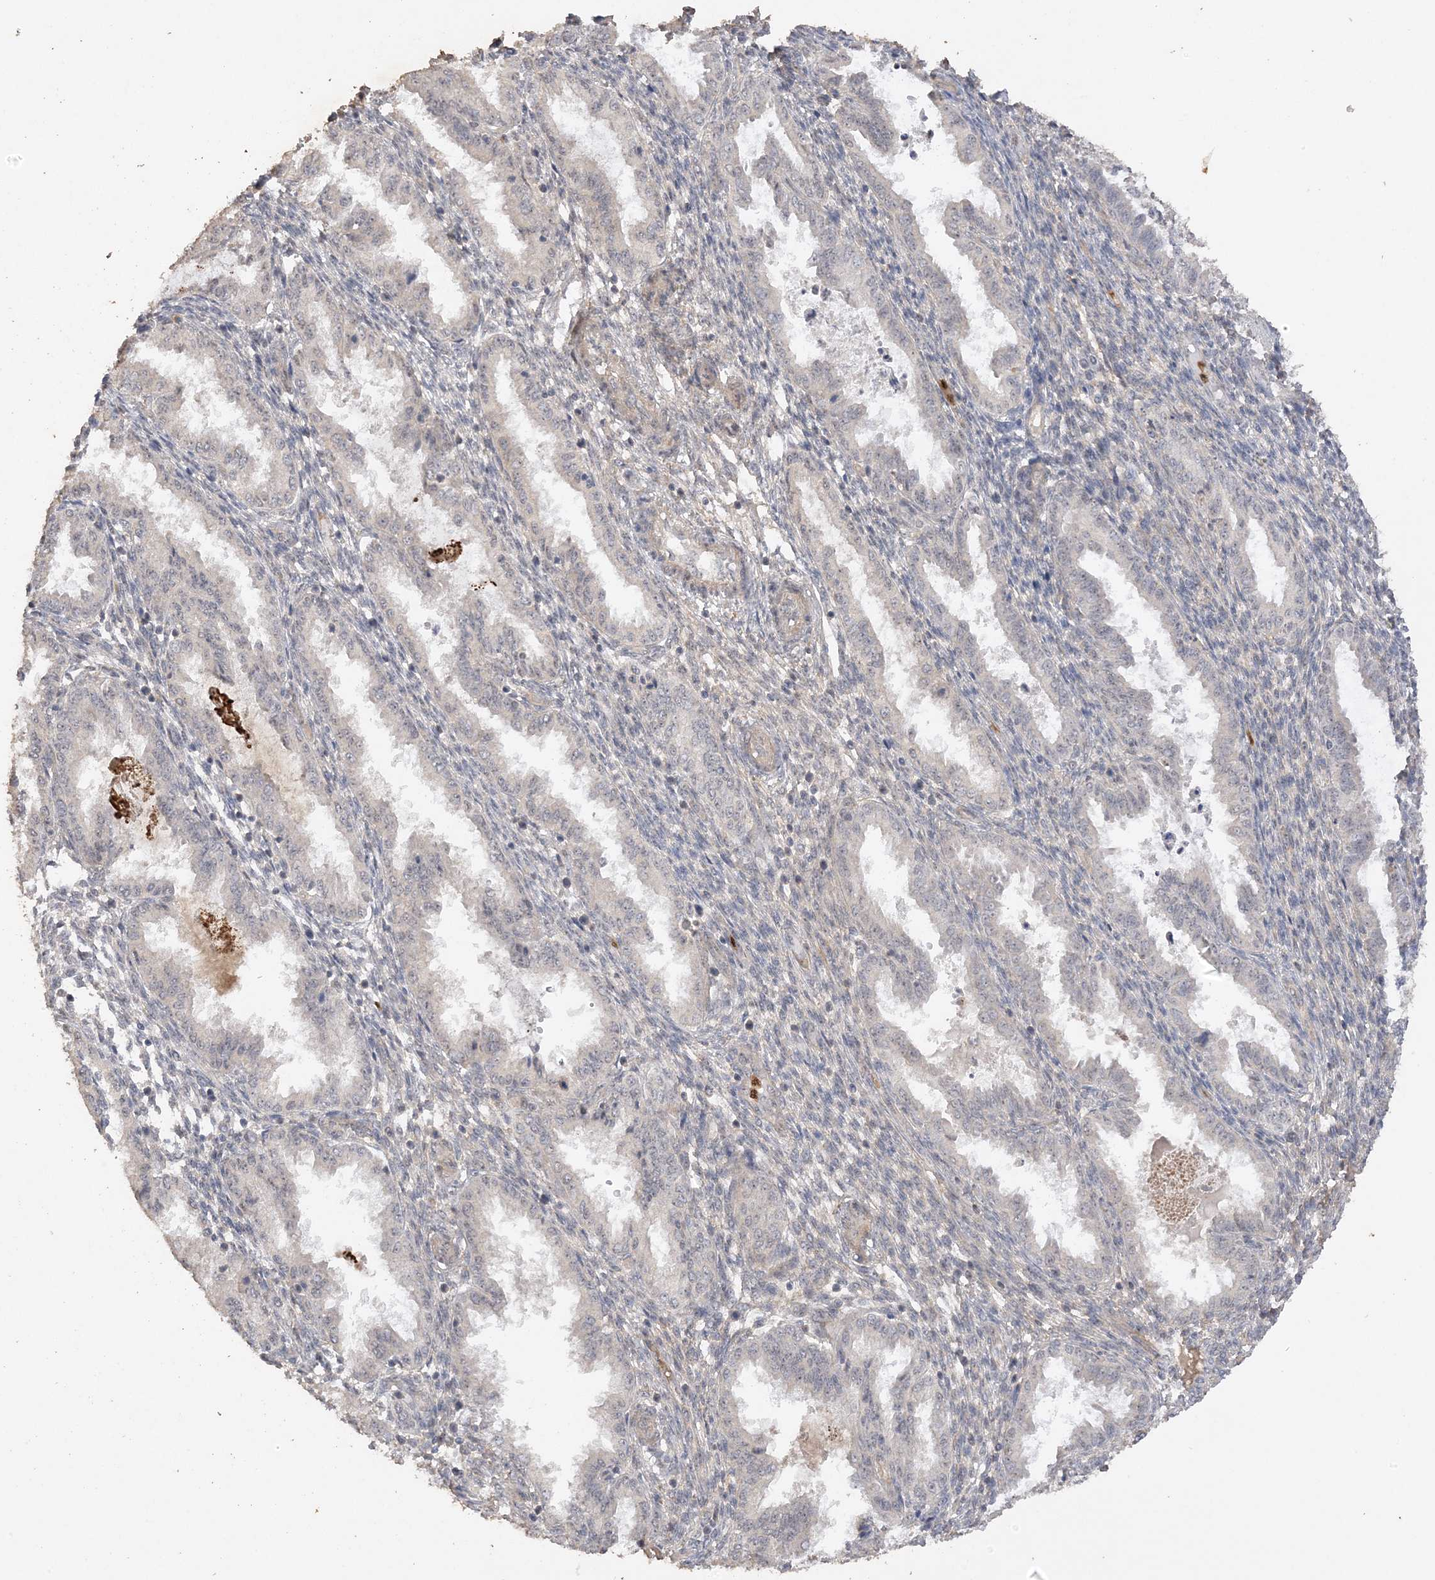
{"staining": {"intensity": "negative", "quantity": "none", "location": "none"}, "tissue": "endometrium", "cell_type": "Cells in endometrial stroma", "image_type": "normal", "snomed": [{"axis": "morphology", "description": "Normal tissue, NOS"}, {"axis": "topography", "description": "Endometrium"}], "caption": "Immunohistochemistry photomicrograph of benign endometrium stained for a protein (brown), which exhibits no staining in cells in endometrial stroma. (Stains: DAB (3,3'-diaminobenzidine) IHC with hematoxylin counter stain, Microscopy: brightfield microscopy at high magnification).", "gene": "DDX18", "patient": {"sex": "female", "age": 33}}